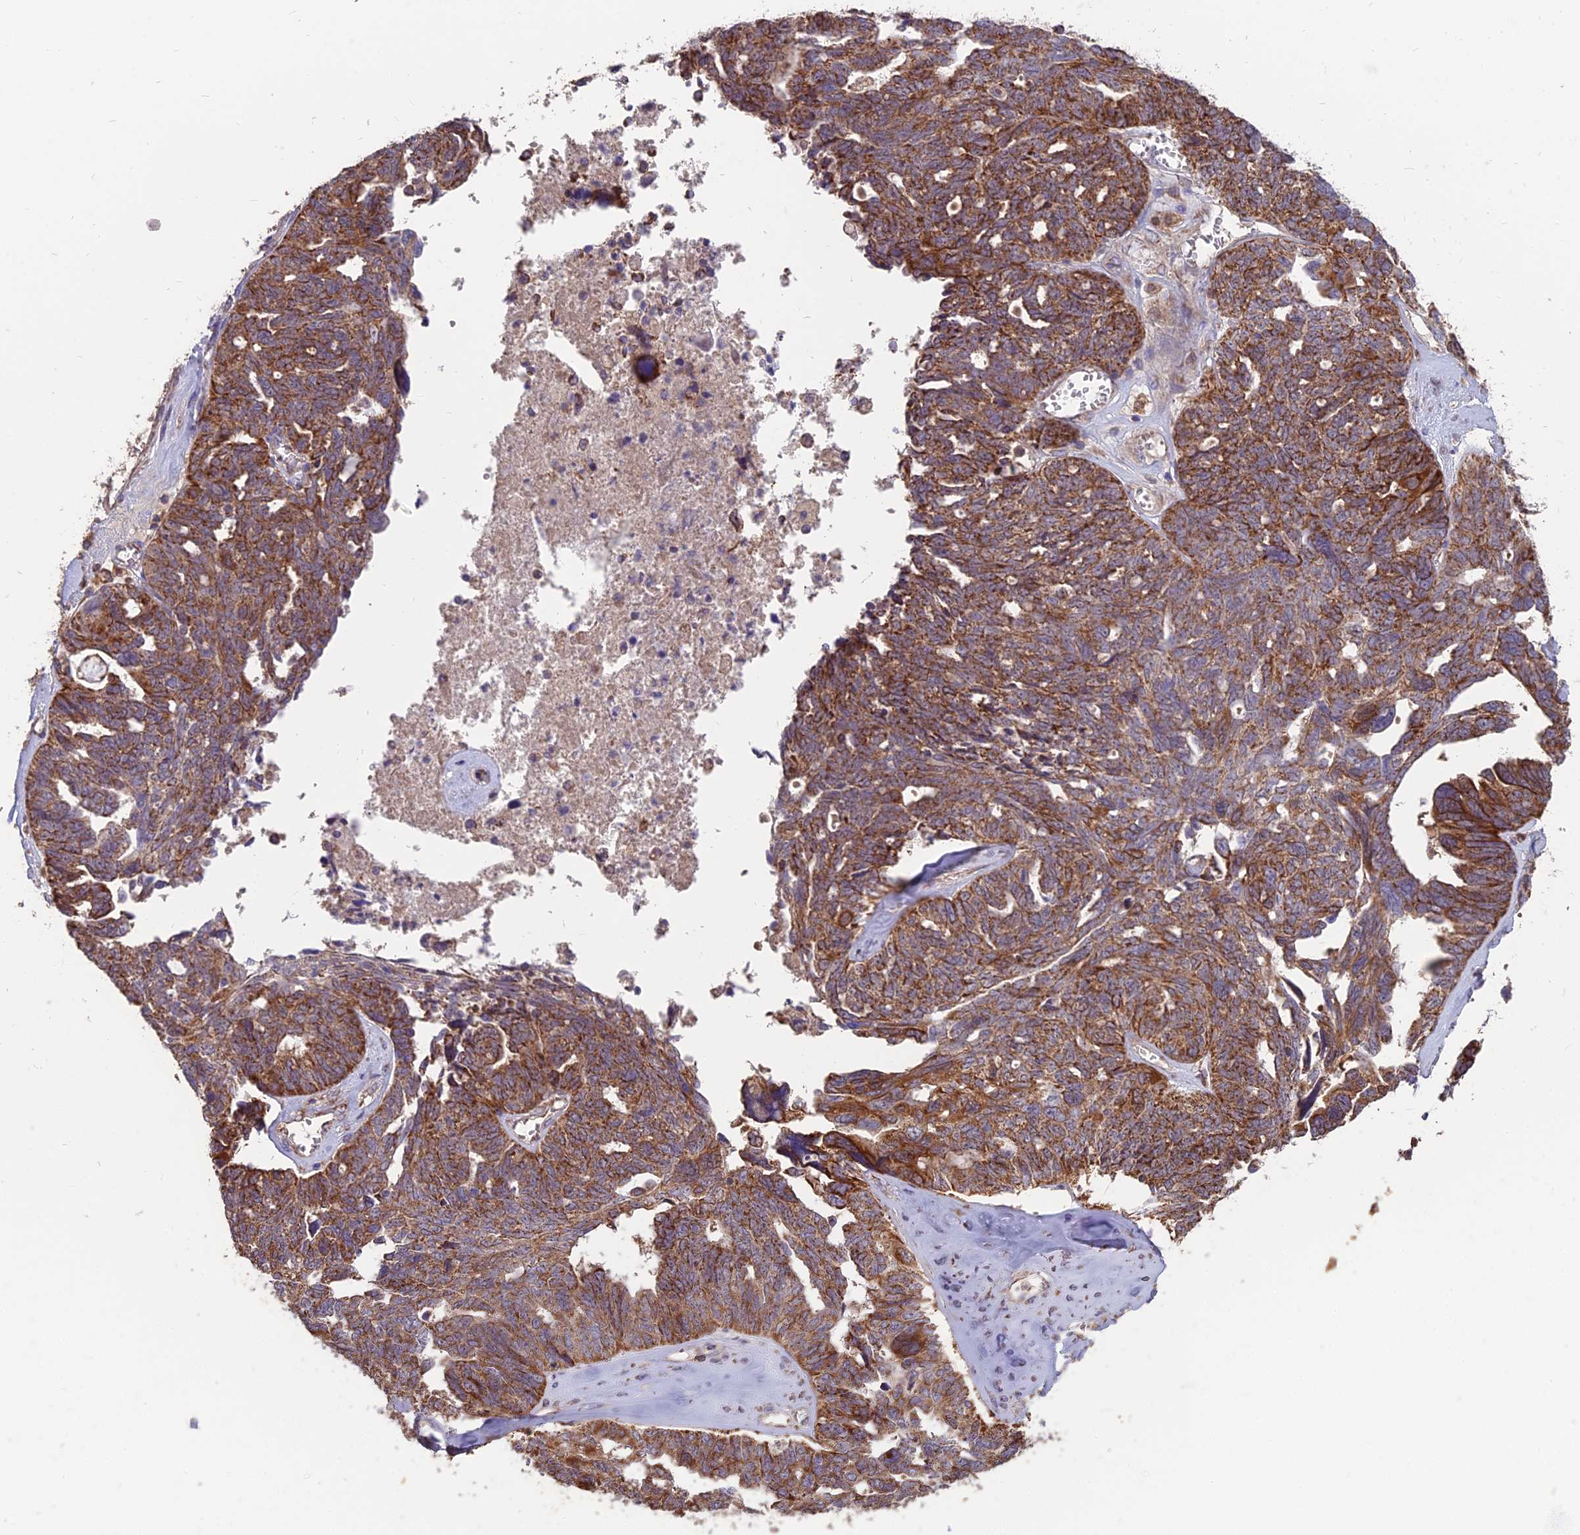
{"staining": {"intensity": "strong", "quantity": ">75%", "location": "cytoplasmic/membranous"}, "tissue": "ovarian cancer", "cell_type": "Tumor cells", "image_type": "cancer", "snomed": [{"axis": "morphology", "description": "Cystadenocarcinoma, serous, NOS"}, {"axis": "topography", "description": "Ovary"}], "caption": "Human ovarian cancer (serous cystadenocarcinoma) stained with a brown dye reveals strong cytoplasmic/membranous positive staining in approximately >75% of tumor cells.", "gene": "IFT22", "patient": {"sex": "female", "age": 79}}